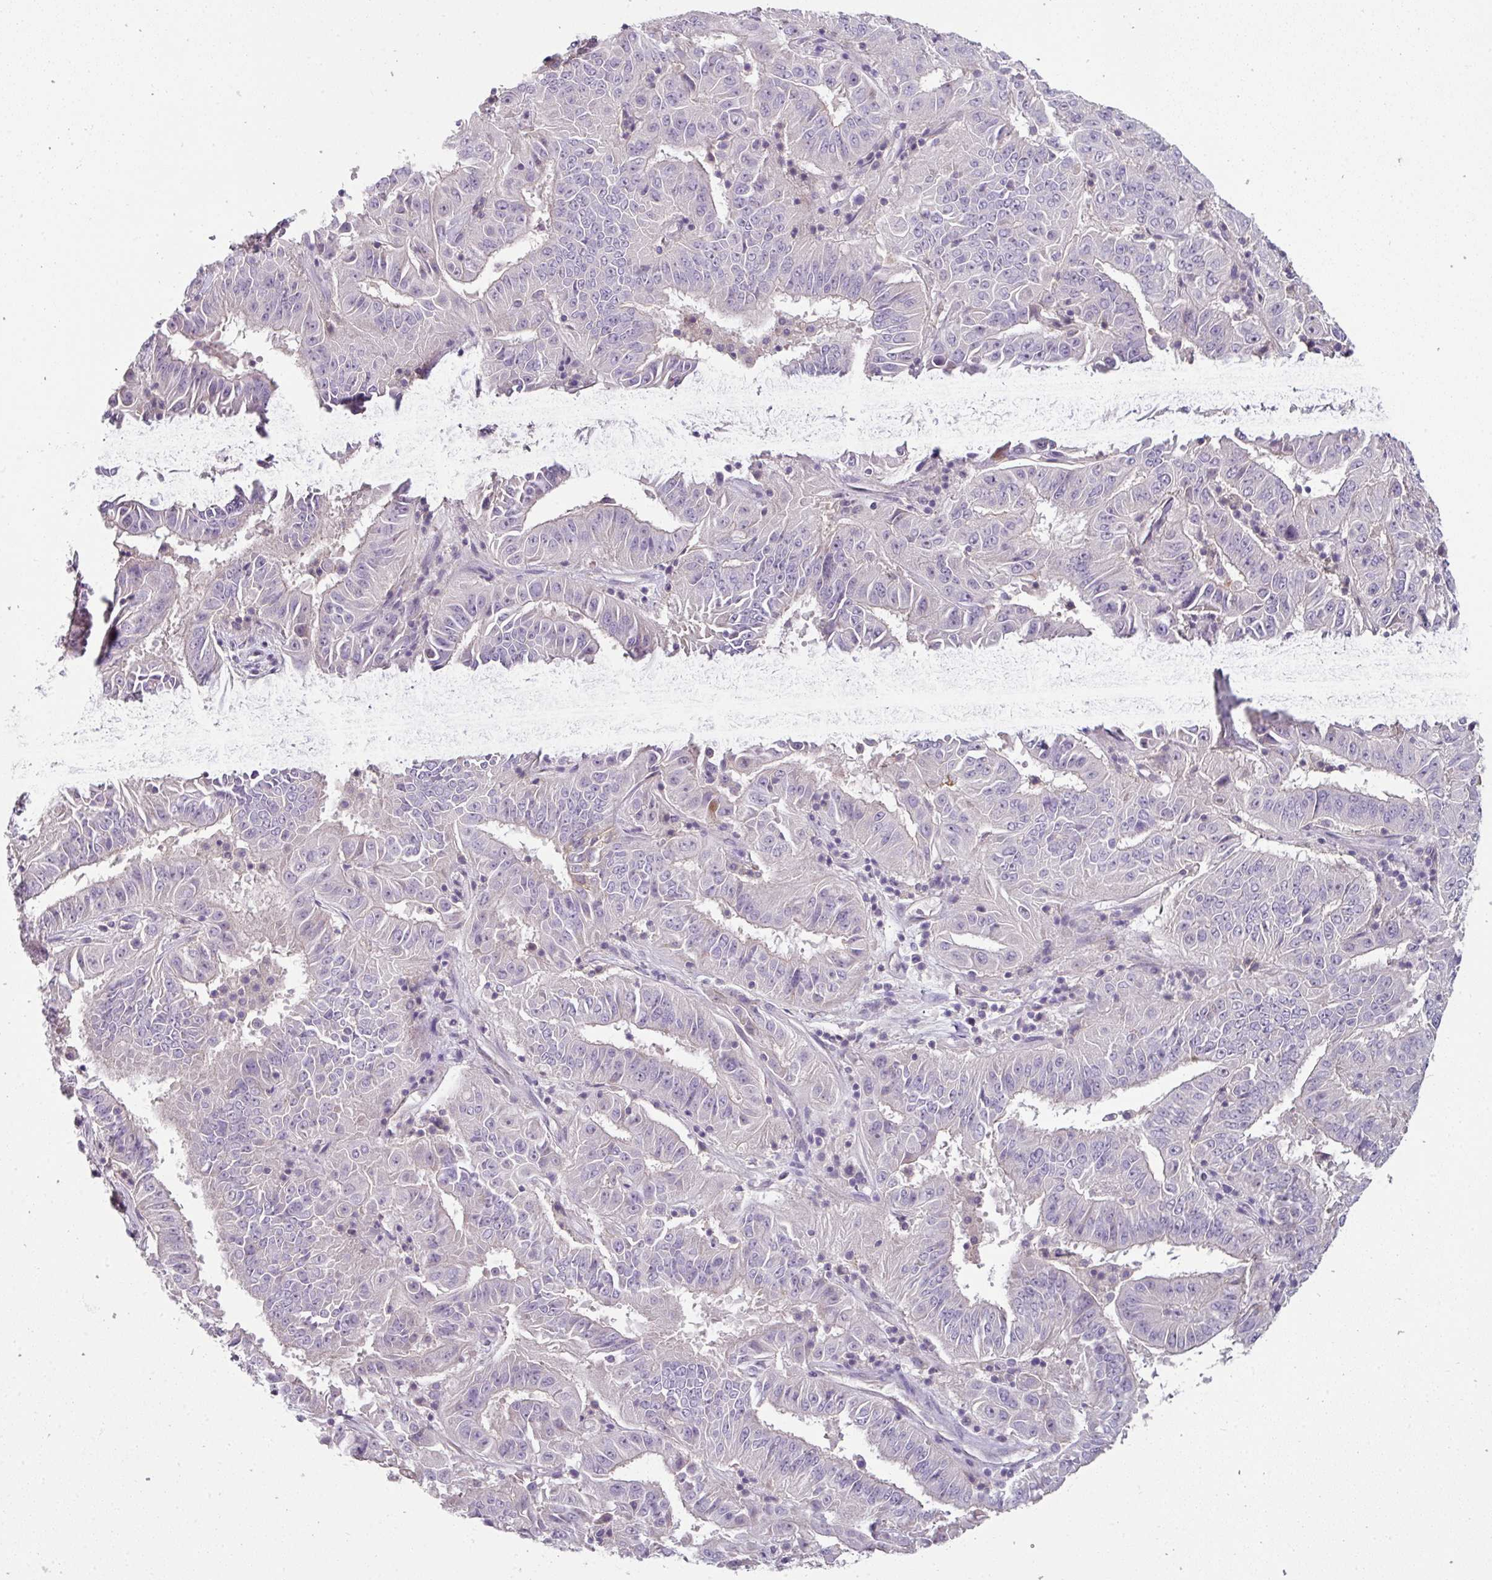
{"staining": {"intensity": "negative", "quantity": "none", "location": "none"}, "tissue": "pancreatic cancer", "cell_type": "Tumor cells", "image_type": "cancer", "snomed": [{"axis": "morphology", "description": "Adenocarcinoma, NOS"}, {"axis": "topography", "description": "Pancreas"}], "caption": "The immunohistochemistry image has no significant positivity in tumor cells of pancreatic cancer (adenocarcinoma) tissue.", "gene": "FHAD1", "patient": {"sex": "male", "age": 63}}